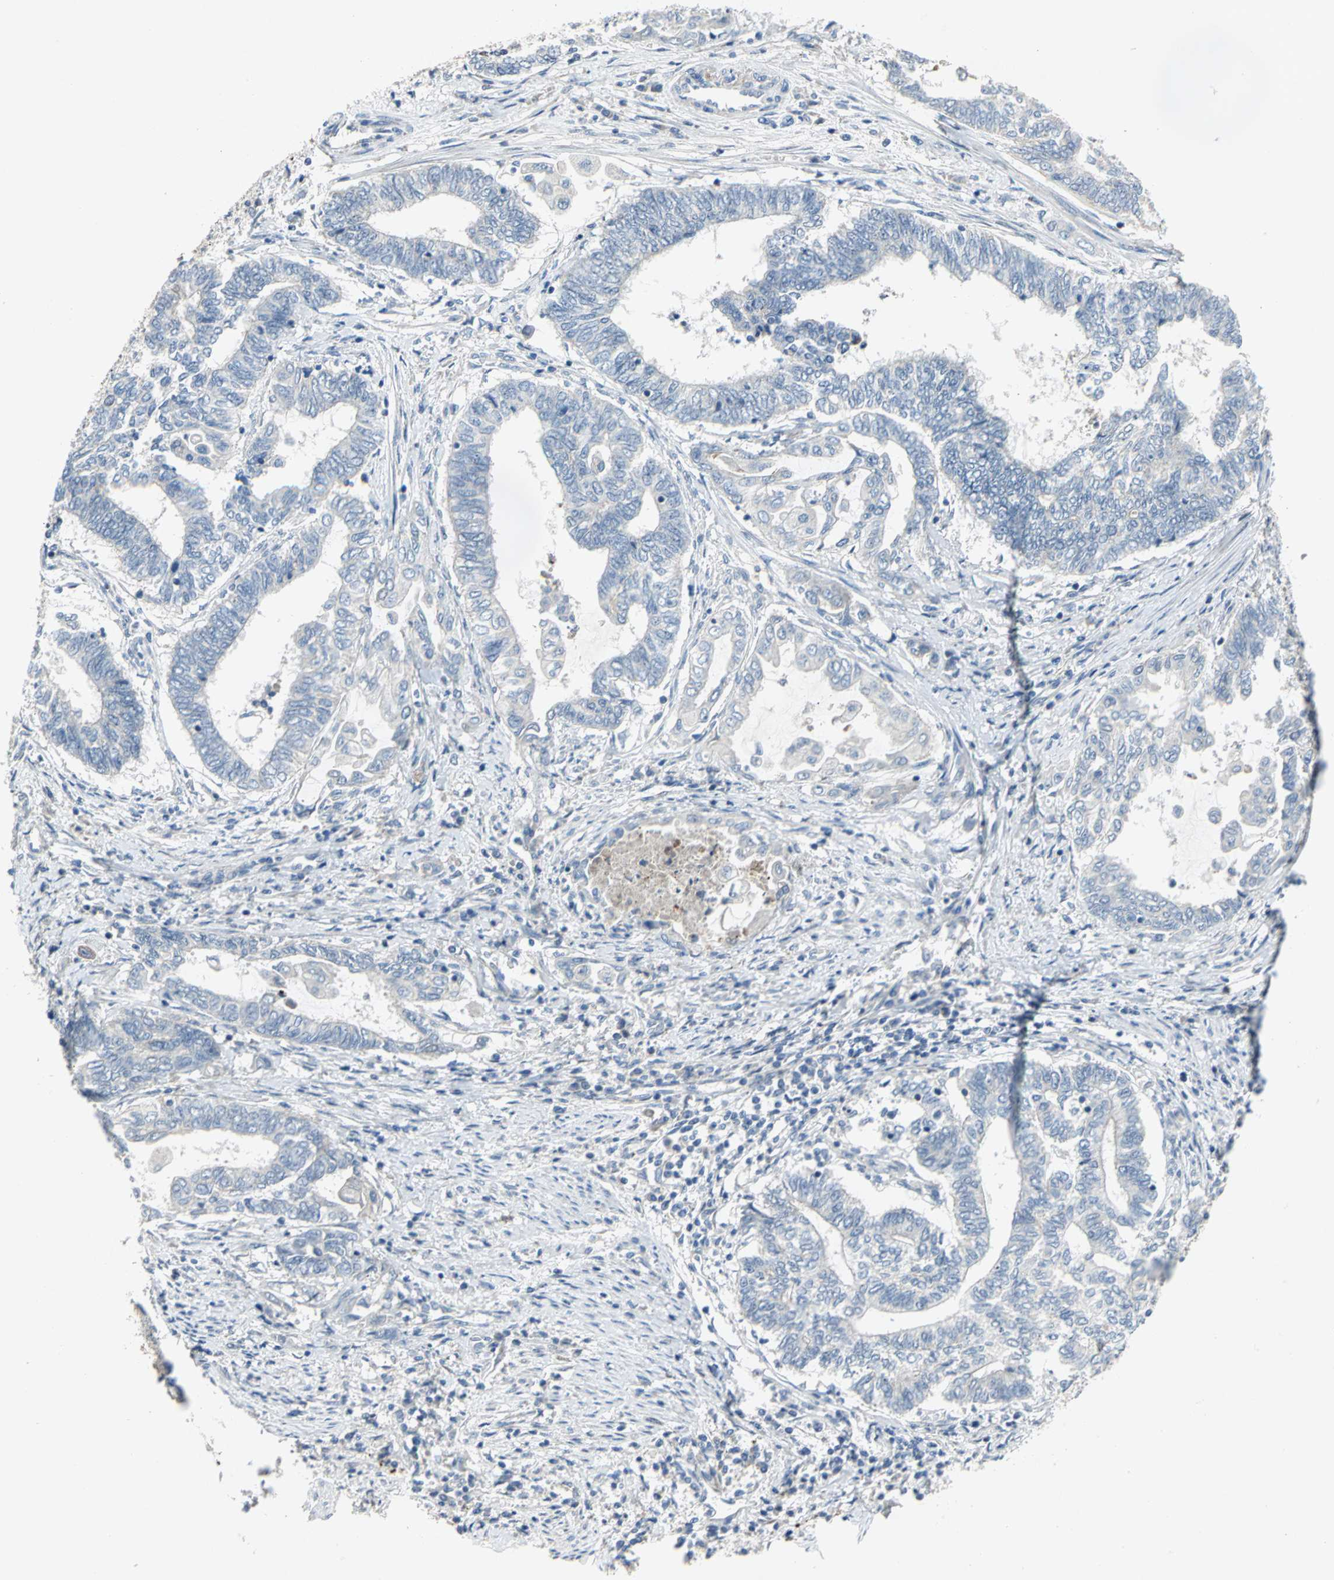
{"staining": {"intensity": "negative", "quantity": "none", "location": "none"}, "tissue": "endometrial cancer", "cell_type": "Tumor cells", "image_type": "cancer", "snomed": [{"axis": "morphology", "description": "Adenocarcinoma, NOS"}, {"axis": "topography", "description": "Uterus"}, {"axis": "topography", "description": "Endometrium"}], "caption": "Adenocarcinoma (endometrial) stained for a protein using IHC demonstrates no expression tumor cells.", "gene": "SPPL2B", "patient": {"sex": "female", "age": 70}}